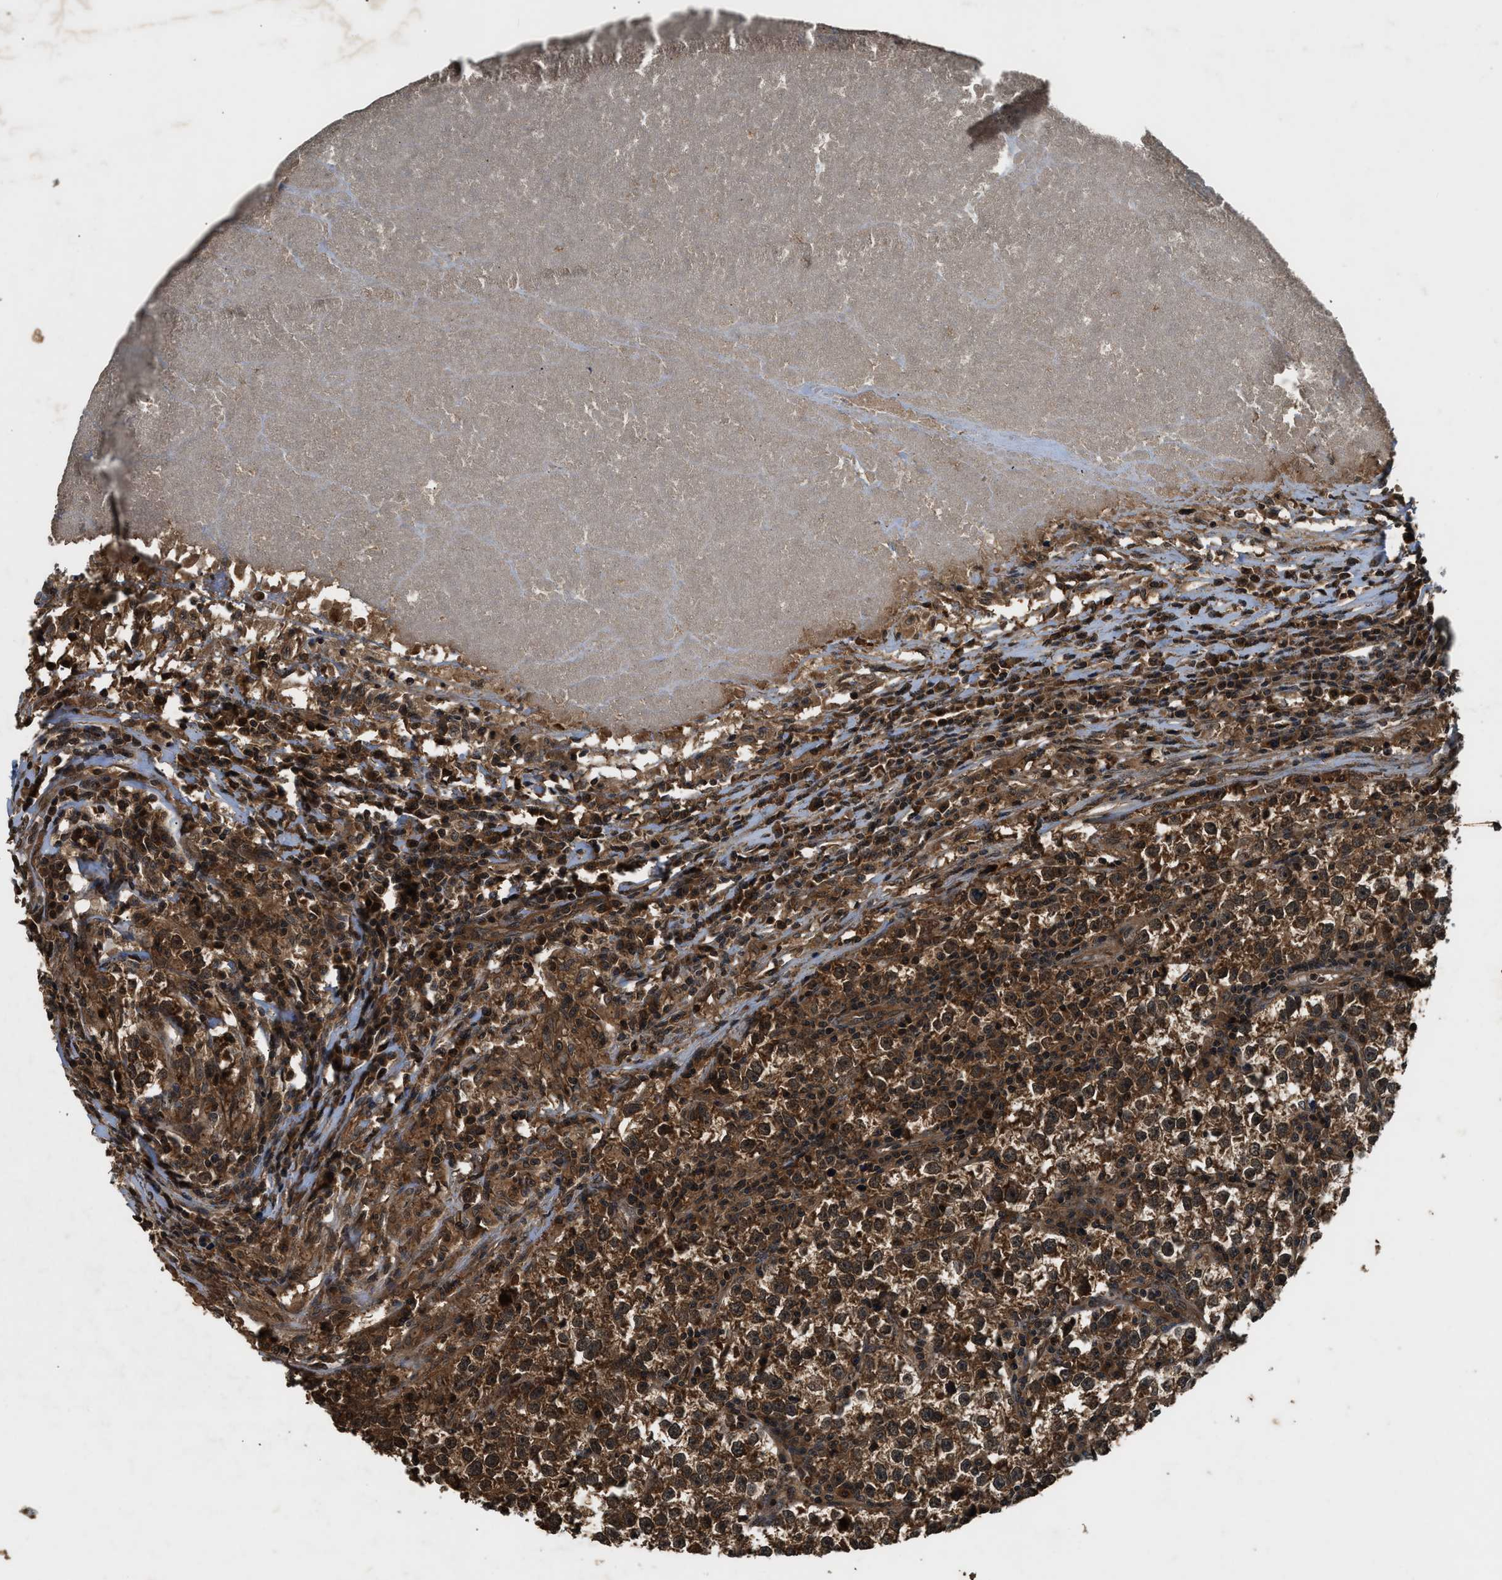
{"staining": {"intensity": "strong", "quantity": ">75%", "location": "cytoplasmic/membranous"}, "tissue": "testis cancer", "cell_type": "Tumor cells", "image_type": "cancer", "snomed": [{"axis": "morphology", "description": "Normal tissue, NOS"}, {"axis": "morphology", "description": "Seminoma, NOS"}, {"axis": "topography", "description": "Testis"}], "caption": "A brown stain labels strong cytoplasmic/membranous staining of a protein in testis cancer tumor cells.", "gene": "RPS6KB1", "patient": {"sex": "male", "age": 43}}